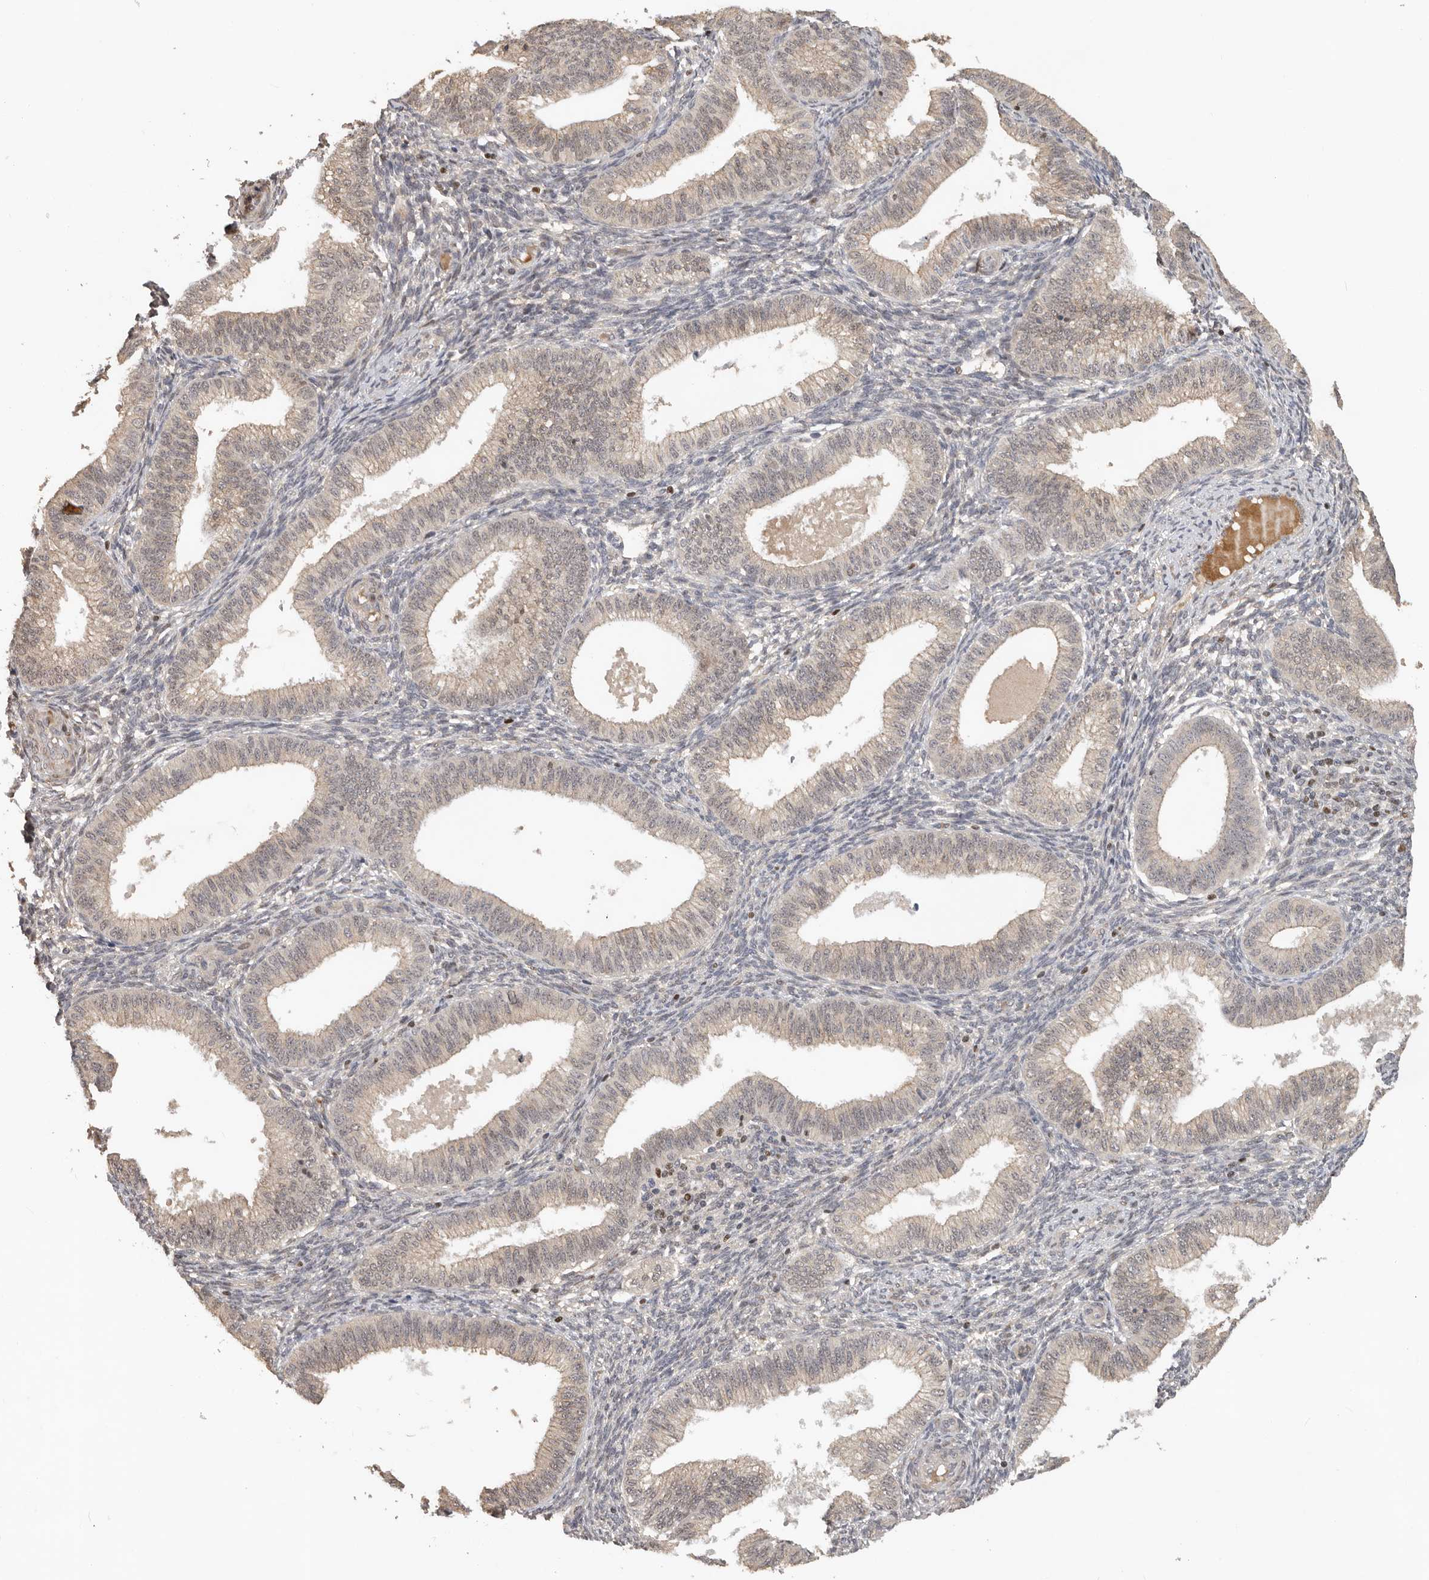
{"staining": {"intensity": "negative", "quantity": "none", "location": "none"}, "tissue": "endometrium", "cell_type": "Cells in endometrial stroma", "image_type": "normal", "snomed": [{"axis": "morphology", "description": "Normal tissue, NOS"}, {"axis": "topography", "description": "Endometrium"}], "caption": "Cells in endometrial stroma show no significant staining in normal endometrium. The staining was performed using DAB to visualize the protein expression in brown, while the nuclei were stained in blue with hematoxylin (Magnification: 20x).", "gene": "HENMT1", "patient": {"sex": "female", "age": 39}}